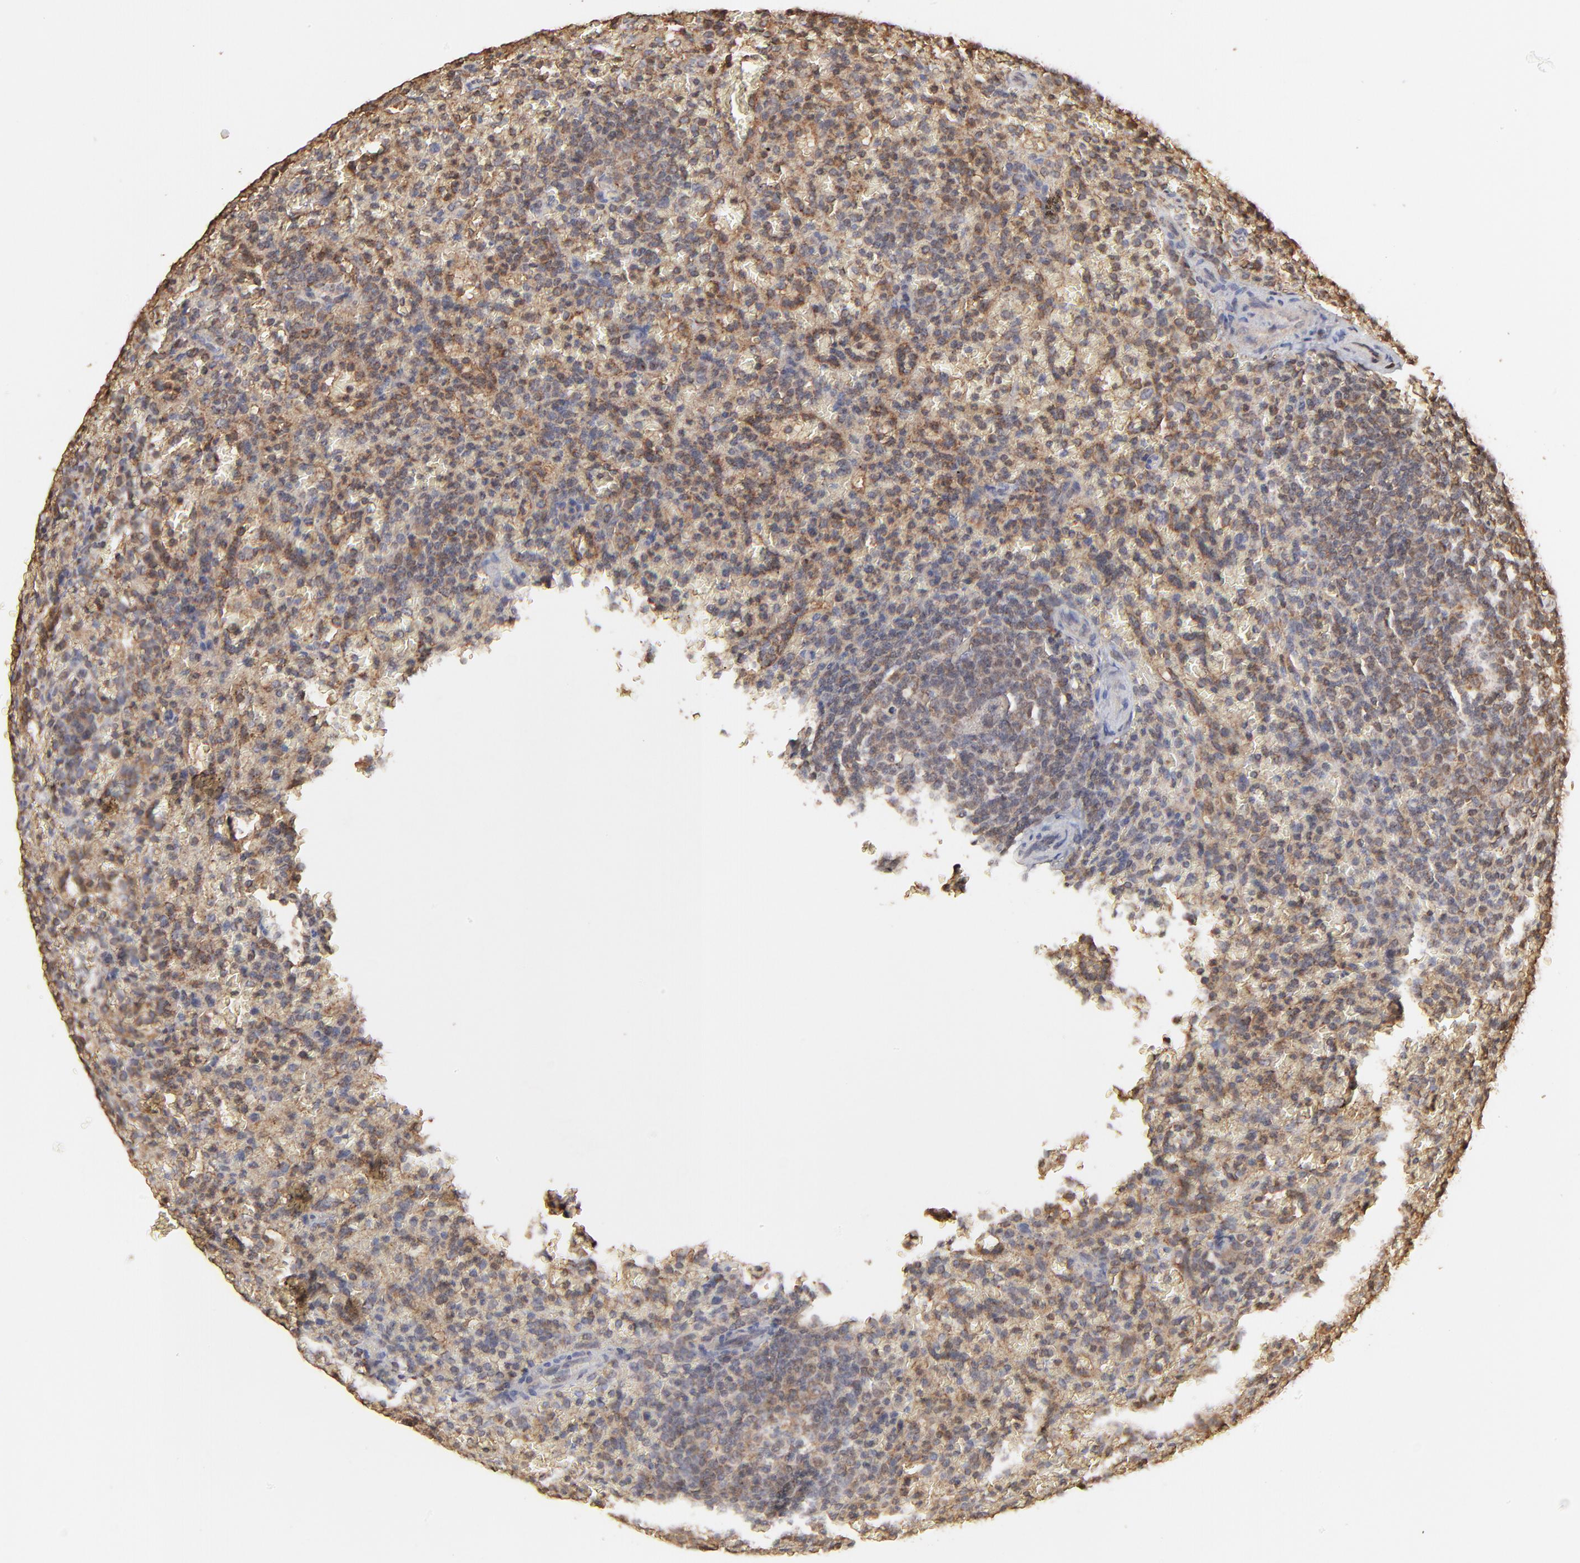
{"staining": {"intensity": "moderate", "quantity": ">75%", "location": "cytoplasmic/membranous"}, "tissue": "lymphoma", "cell_type": "Tumor cells", "image_type": "cancer", "snomed": [{"axis": "morphology", "description": "Malignant lymphoma, non-Hodgkin's type, Low grade"}, {"axis": "topography", "description": "Spleen"}], "caption": "IHC staining of lymphoma, which demonstrates medium levels of moderate cytoplasmic/membranous expression in about >75% of tumor cells indicating moderate cytoplasmic/membranous protein staining. The staining was performed using DAB (brown) for protein detection and nuclei were counterstained in hematoxylin (blue).", "gene": "STON2", "patient": {"sex": "female", "age": 64}}